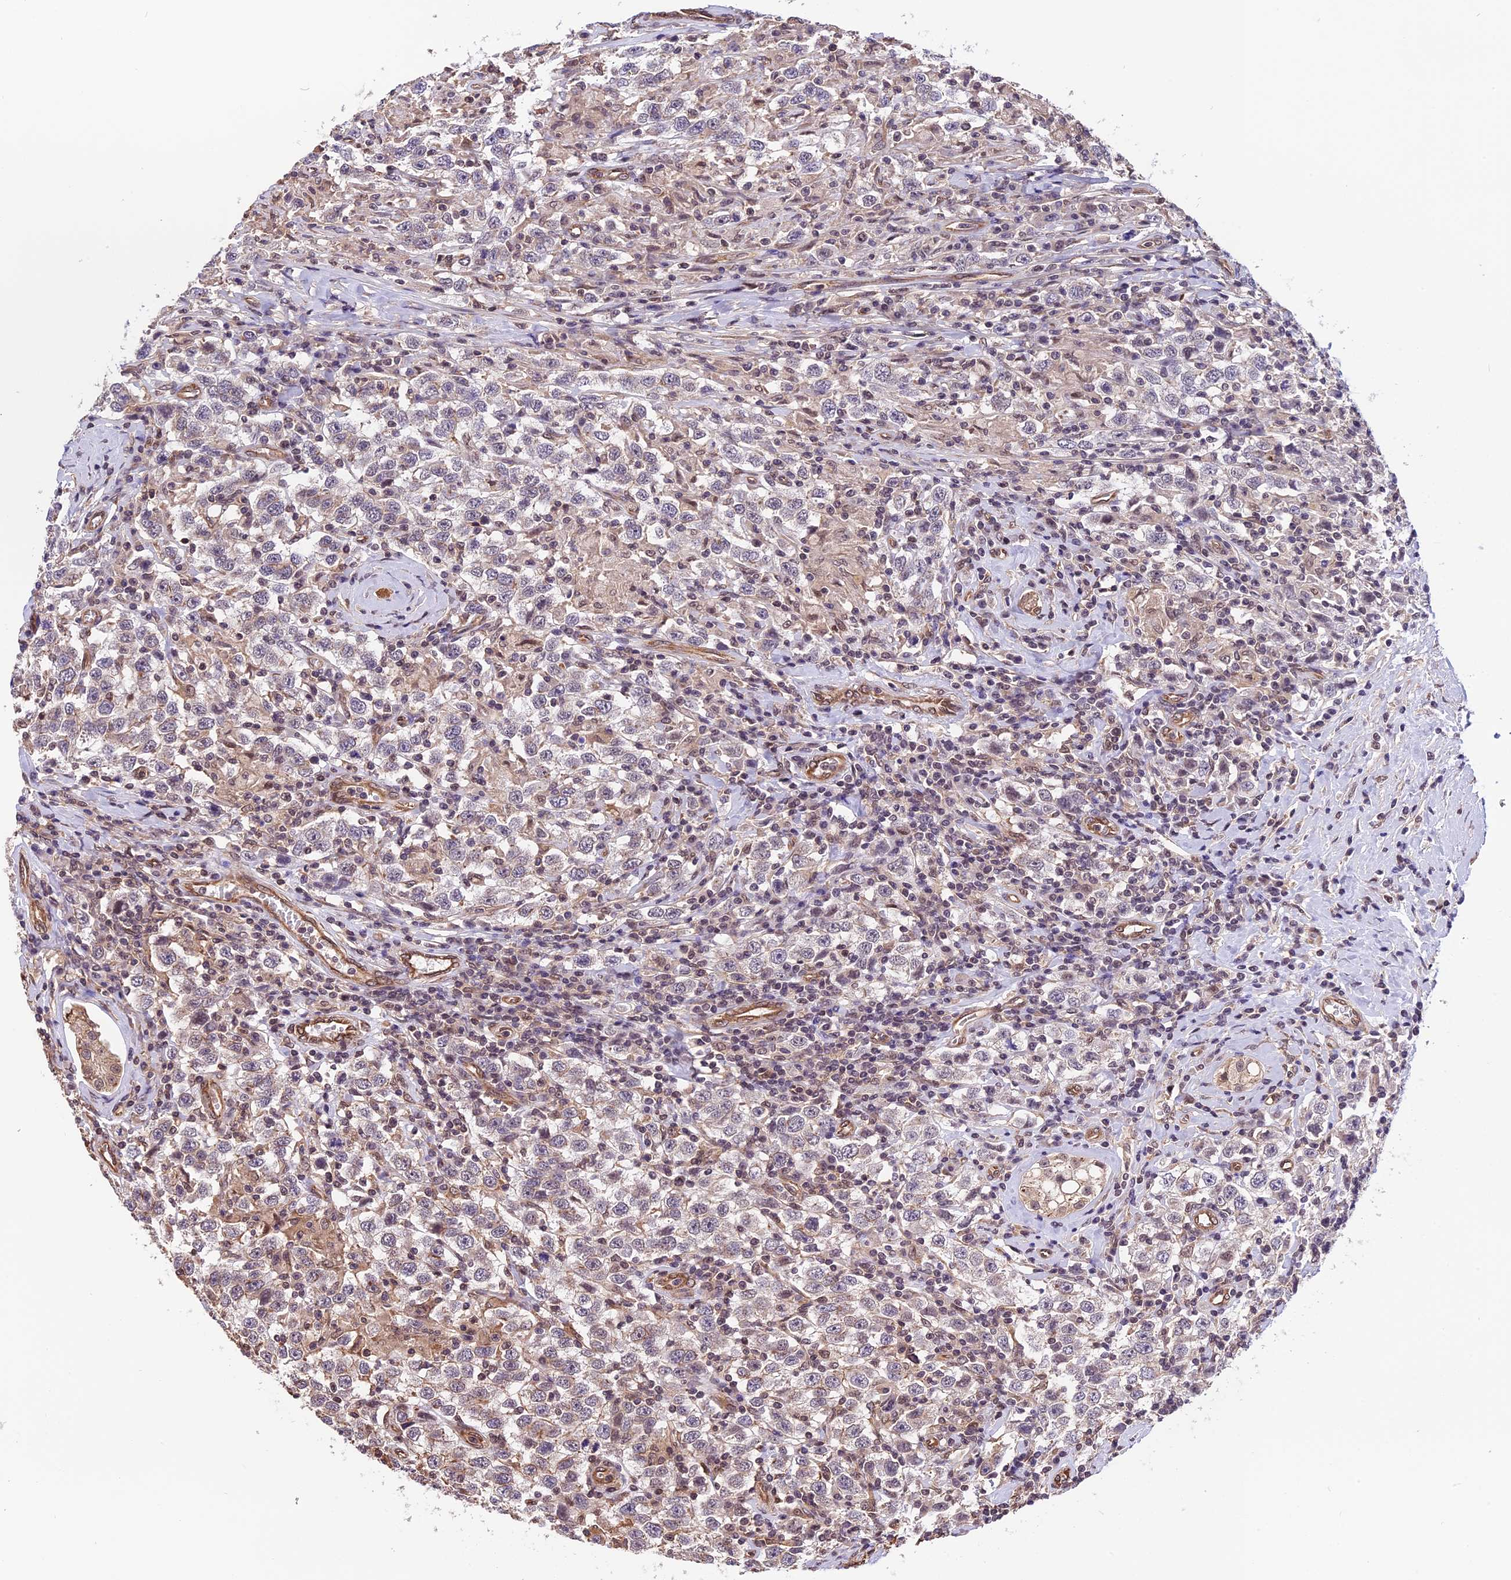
{"staining": {"intensity": "negative", "quantity": "none", "location": "none"}, "tissue": "testis cancer", "cell_type": "Tumor cells", "image_type": "cancer", "snomed": [{"axis": "morphology", "description": "Seminoma, NOS"}, {"axis": "topography", "description": "Testis"}], "caption": "The image reveals no staining of tumor cells in seminoma (testis). (Brightfield microscopy of DAB immunohistochemistry at high magnification).", "gene": "ZC3H4", "patient": {"sex": "male", "age": 41}}